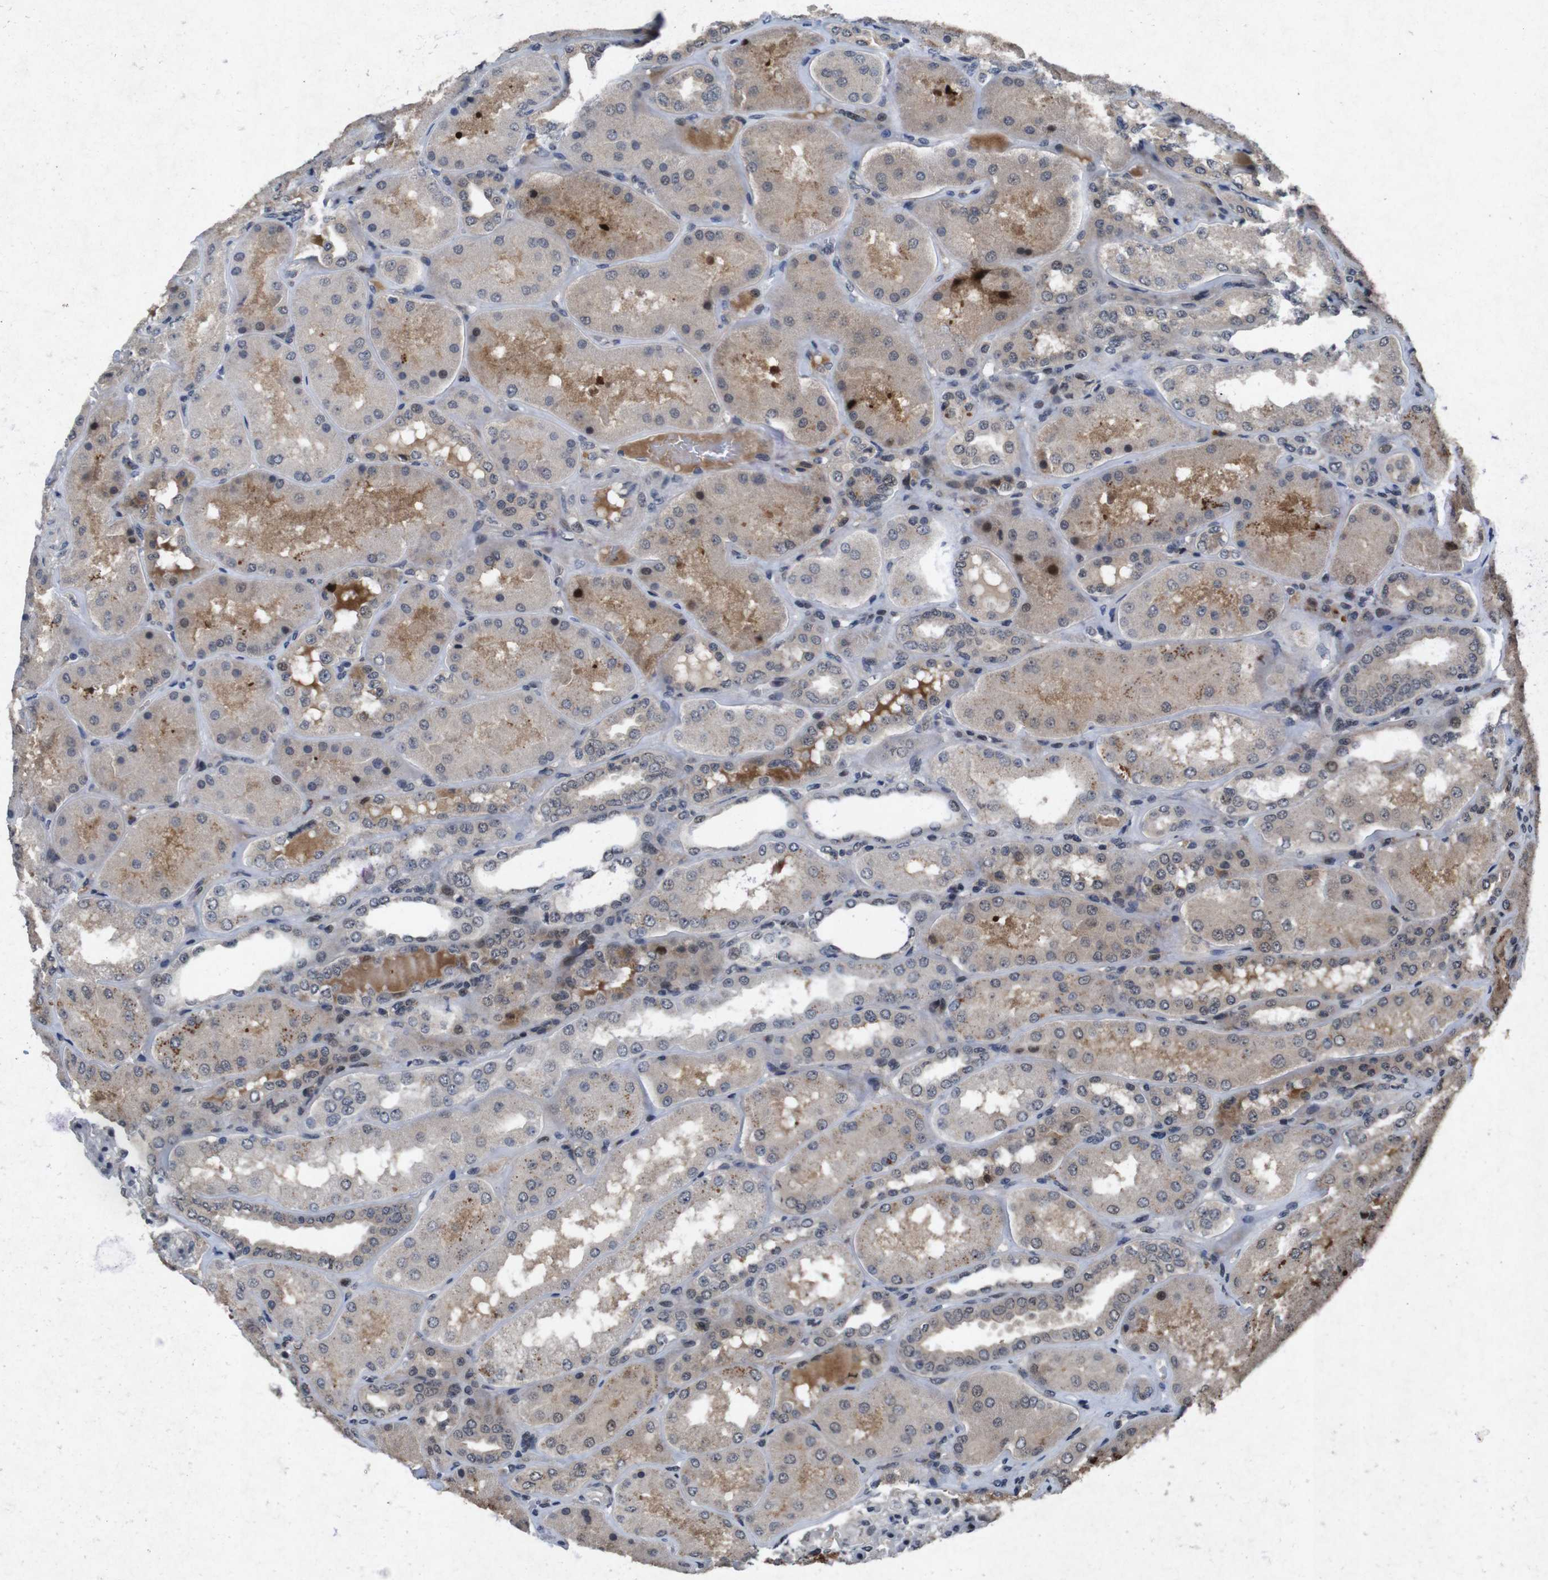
{"staining": {"intensity": "weak", "quantity": "<25%", "location": "cytoplasmic/membranous"}, "tissue": "kidney", "cell_type": "Cells in glomeruli", "image_type": "normal", "snomed": [{"axis": "morphology", "description": "Normal tissue, NOS"}, {"axis": "topography", "description": "Kidney"}], "caption": "The photomicrograph shows no staining of cells in glomeruli in normal kidney. The staining was performed using DAB to visualize the protein expression in brown, while the nuclei were stained in blue with hematoxylin (Magnification: 20x).", "gene": "AKT3", "patient": {"sex": "female", "age": 56}}